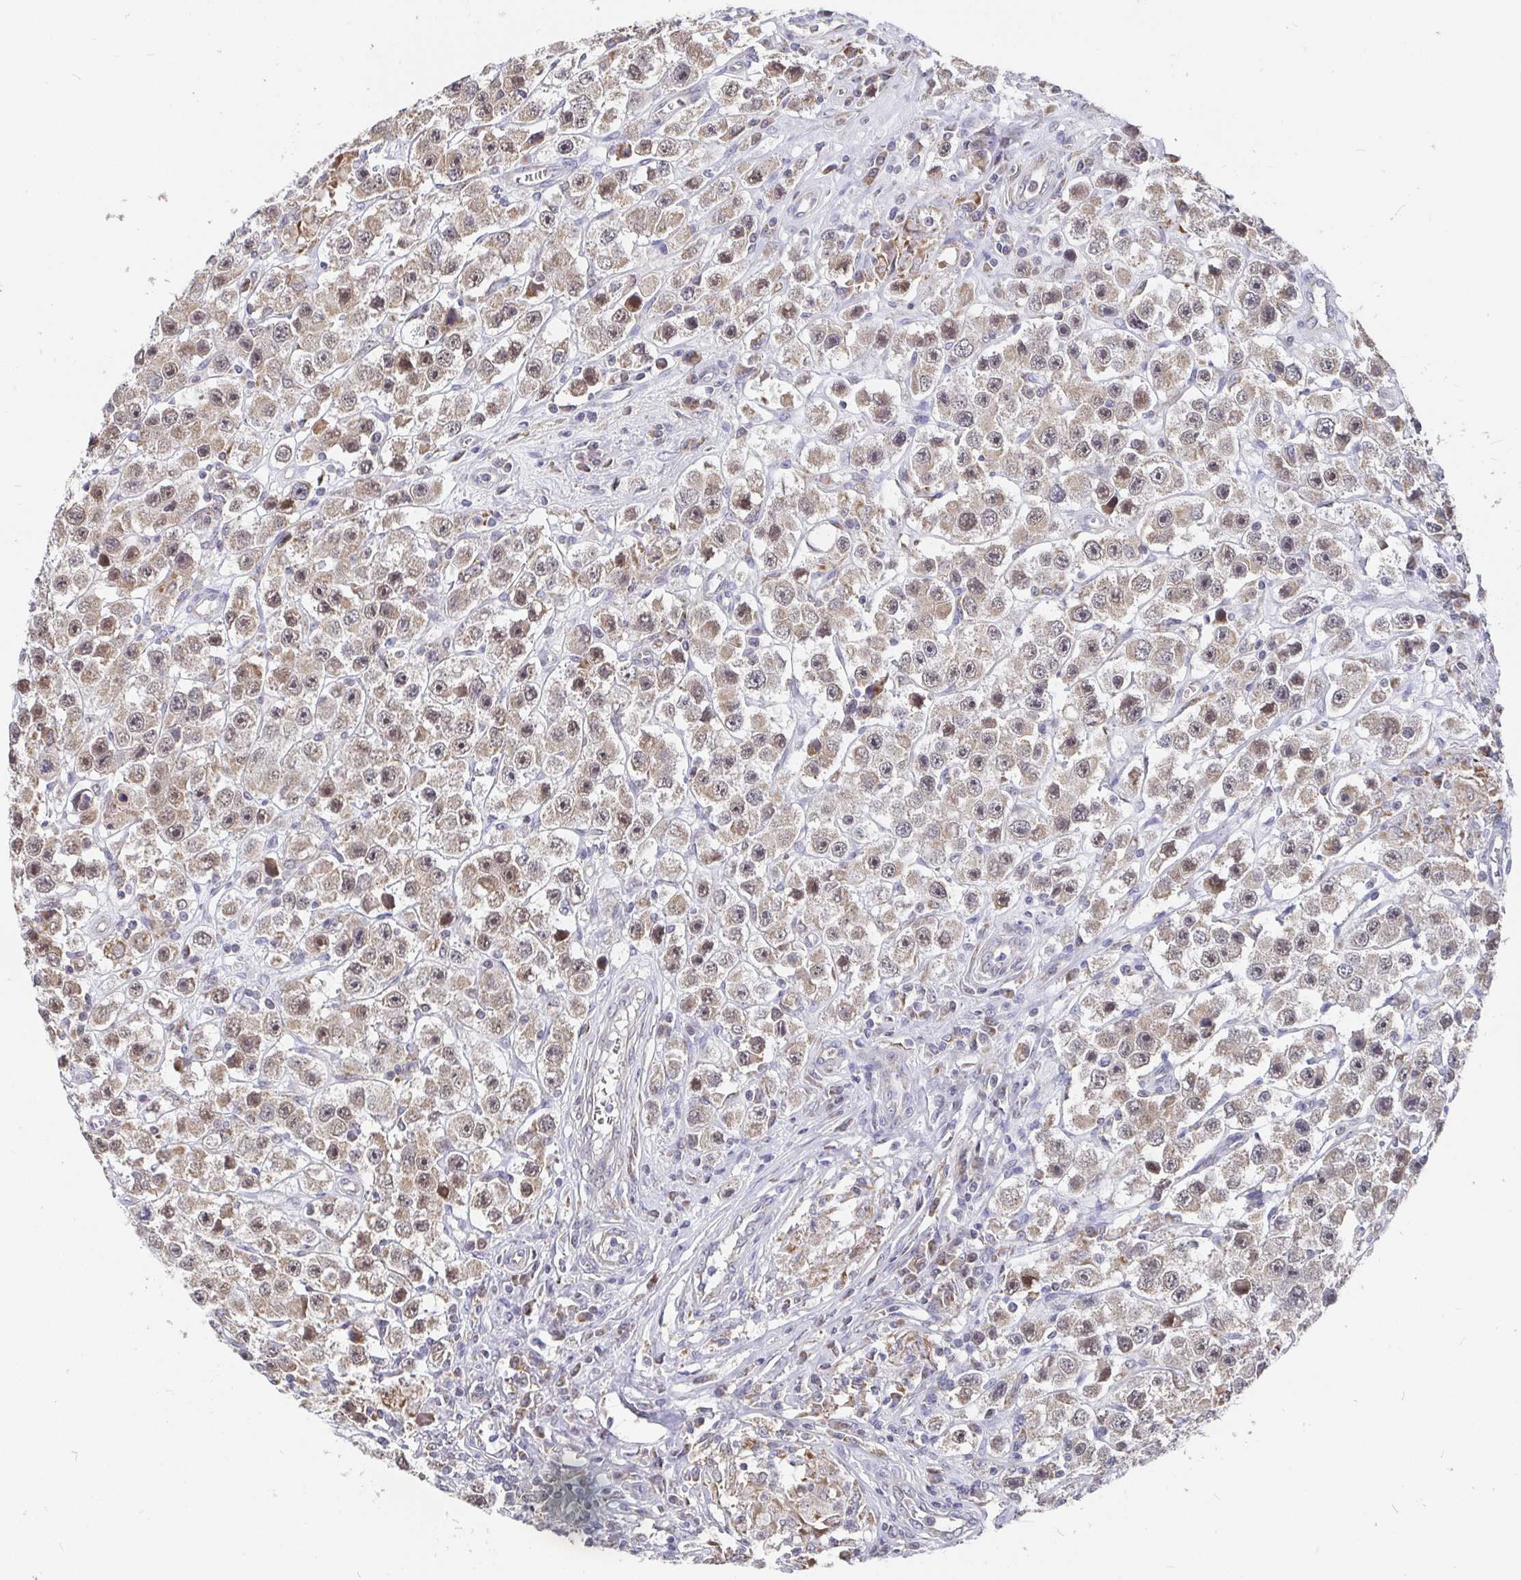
{"staining": {"intensity": "moderate", "quantity": ">75%", "location": "cytoplasmic/membranous,nuclear"}, "tissue": "testis cancer", "cell_type": "Tumor cells", "image_type": "cancer", "snomed": [{"axis": "morphology", "description": "Seminoma, NOS"}, {"axis": "topography", "description": "Testis"}], "caption": "Immunohistochemistry (IHC) of seminoma (testis) exhibits medium levels of moderate cytoplasmic/membranous and nuclear positivity in approximately >75% of tumor cells. Ihc stains the protein of interest in brown and the nuclei are stained blue.", "gene": "PDF", "patient": {"sex": "male", "age": 45}}